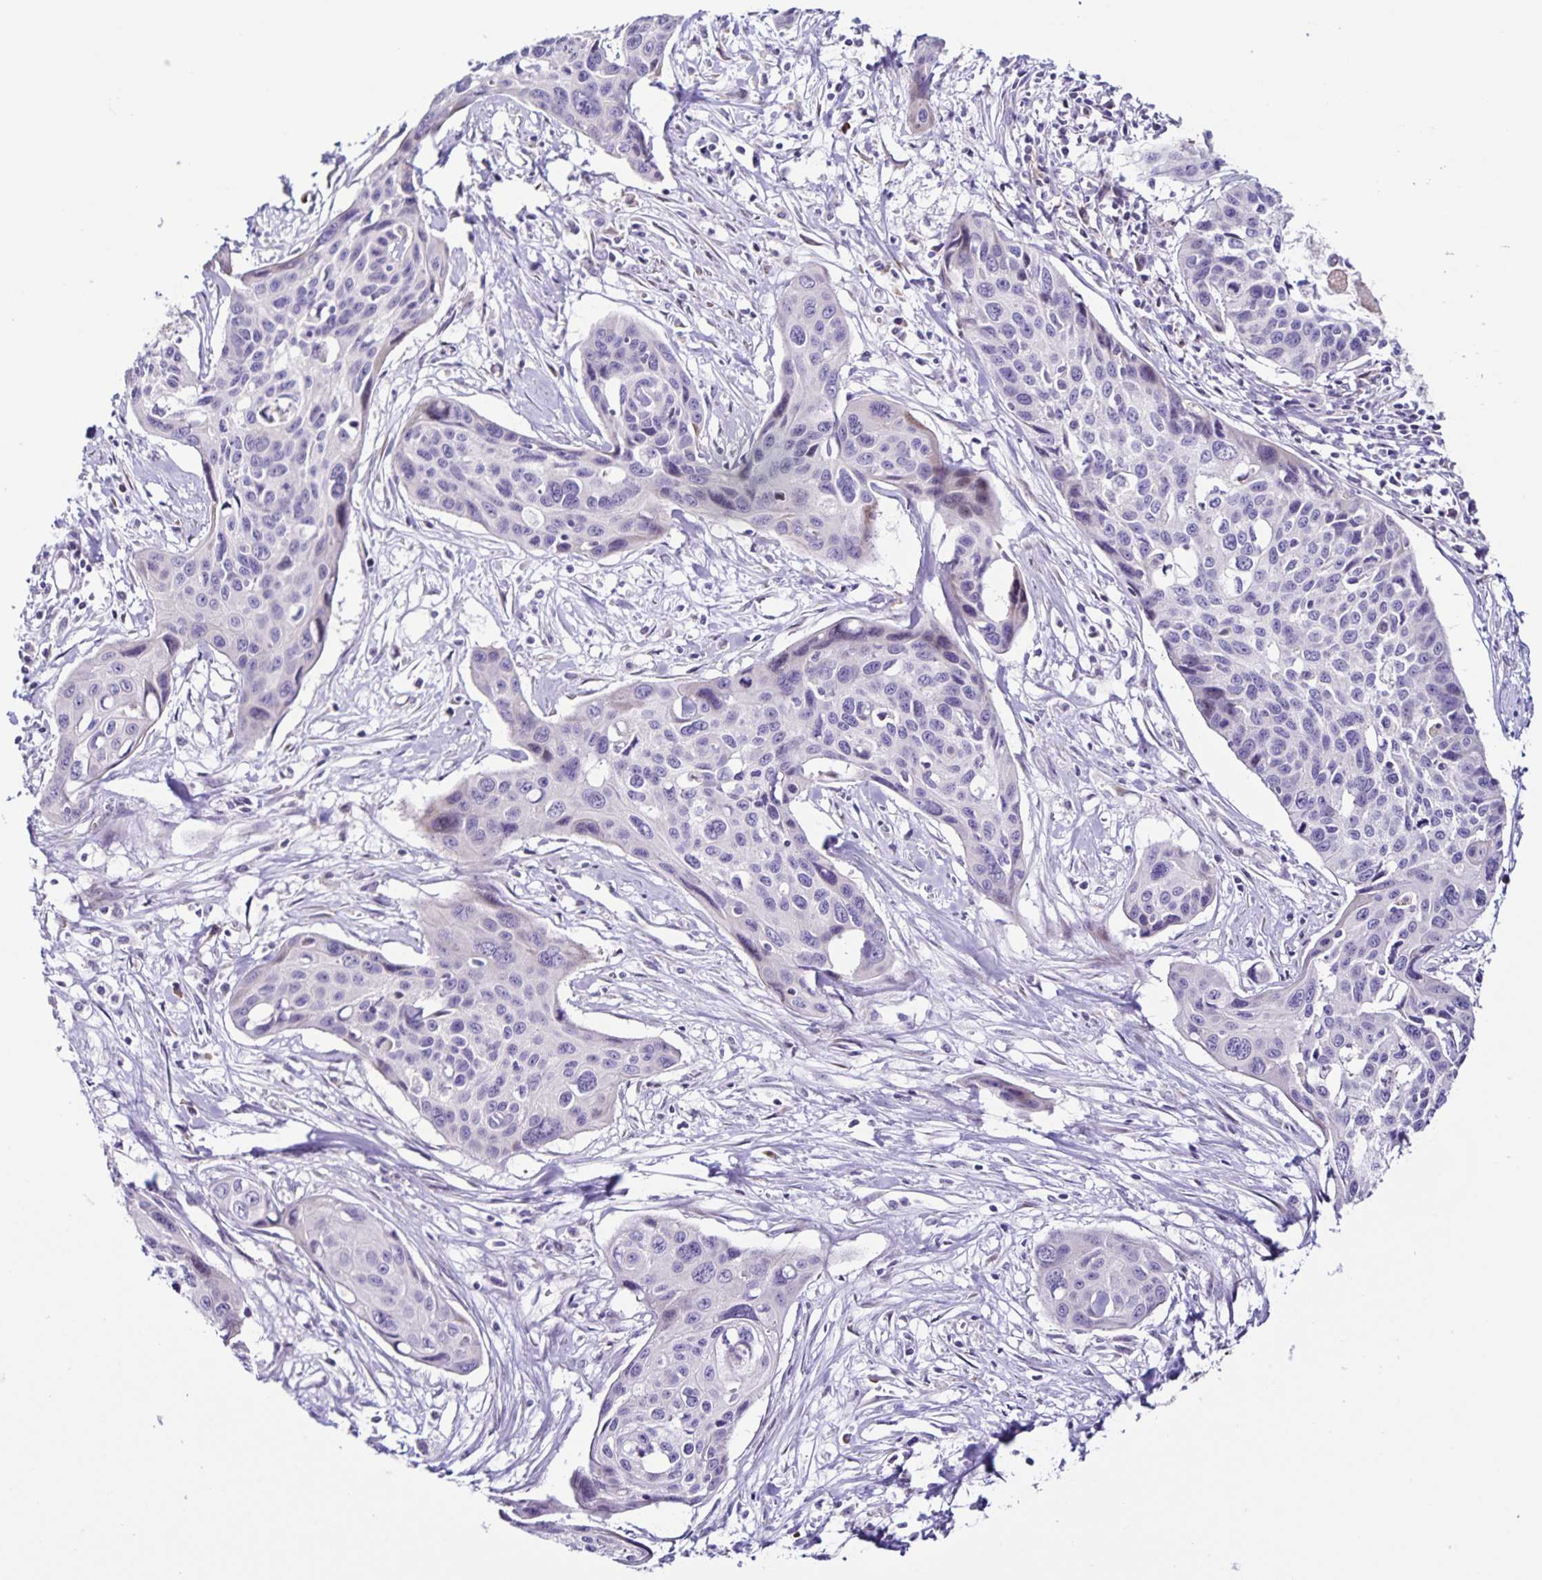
{"staining": {"intensity": "negative", "quantity": "none", "location": "none"}, "tissue": "cervical cancer", "cell_type": "Tumor cells", "image_type": "cancer", "snomed": [{"axis": "morphology", "description": "Squamous cell carcinoma, NOS"}, {"axis": "topography", "description": "Cervix"}], "caption": "Tumor cells show no significant protein staining in squamous cell carcinoma (cervical).", "gene": "RNFT2", "patient": {"sex": "female", "age": 31}}